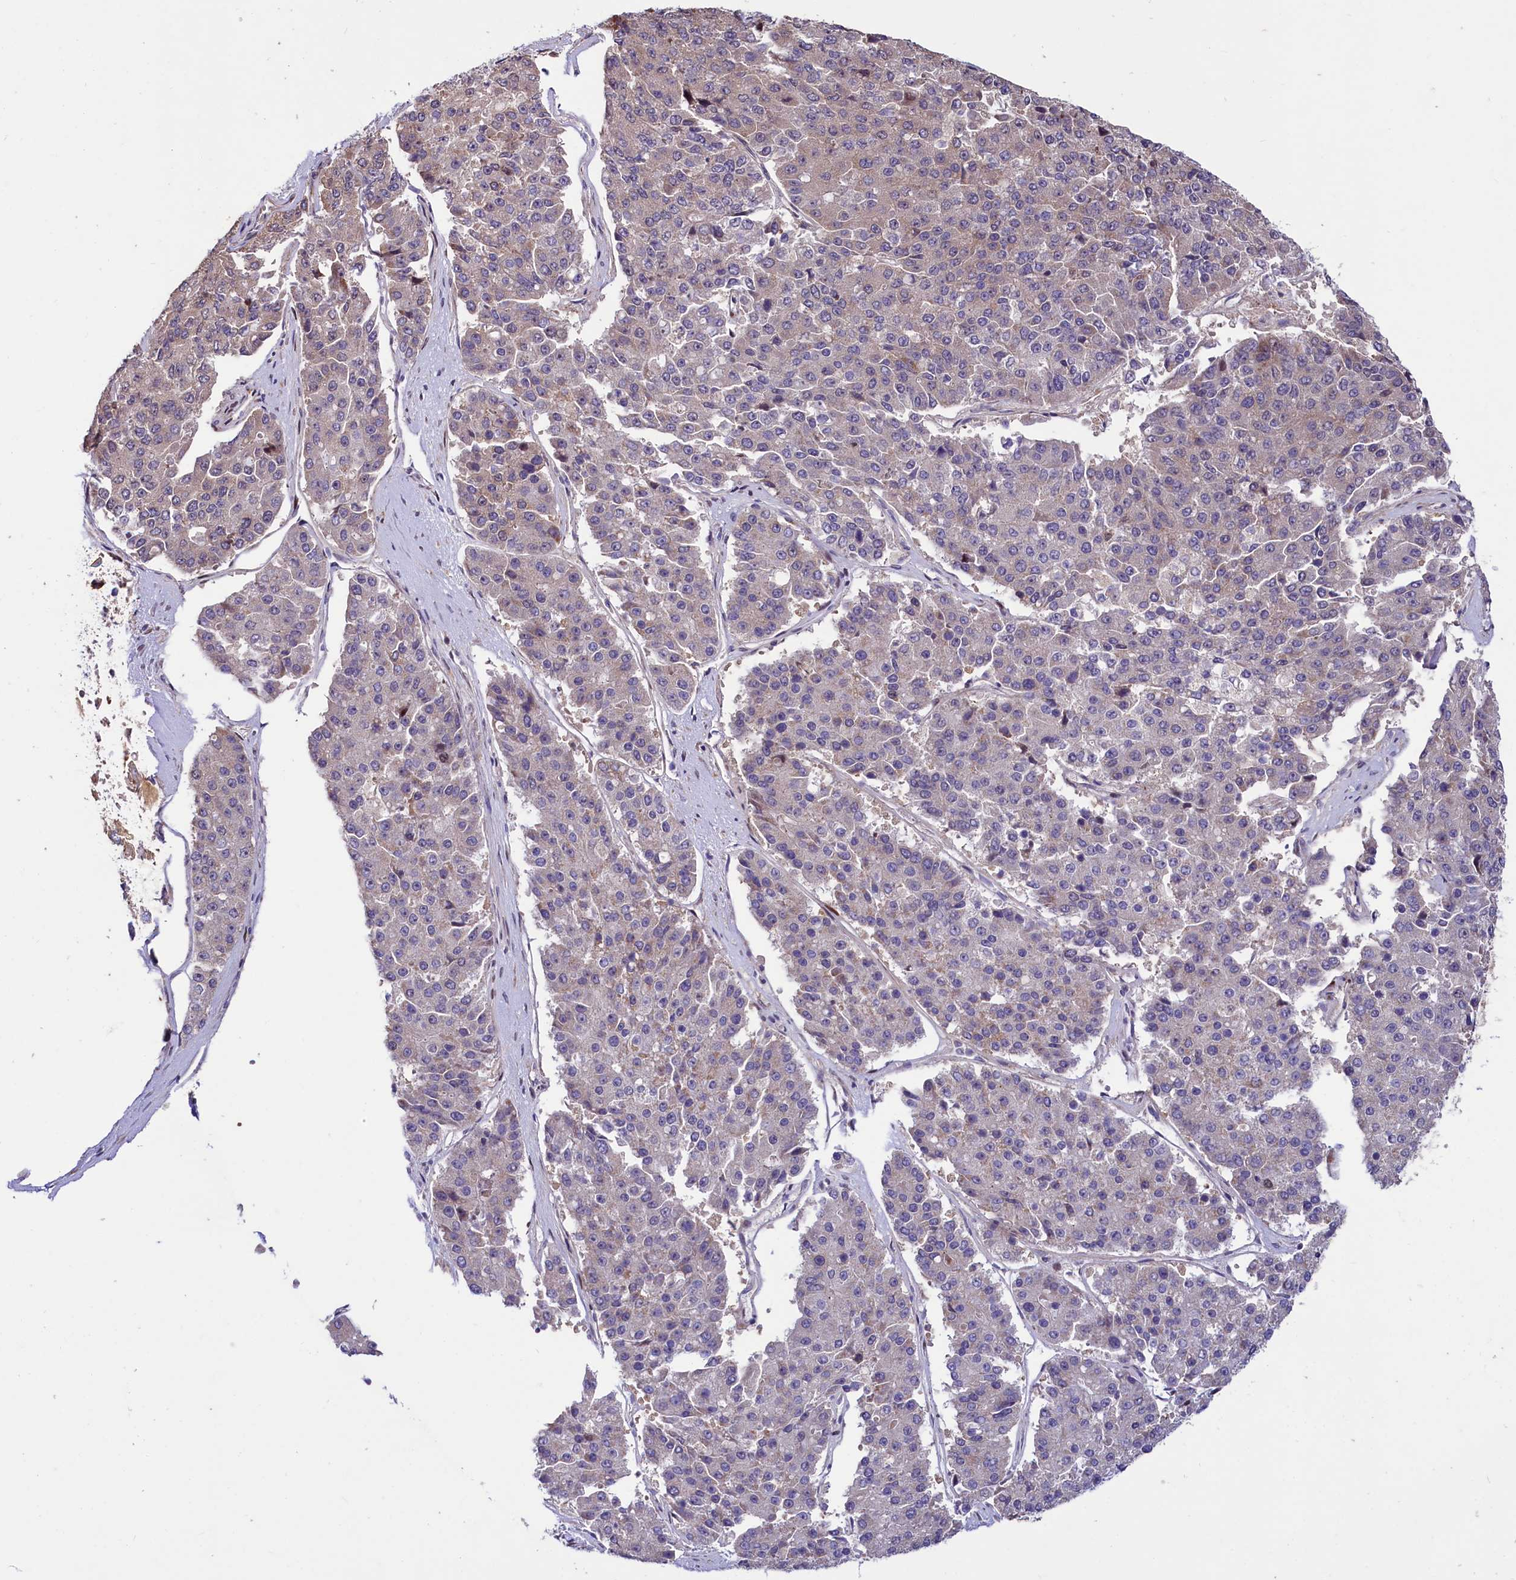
{"staining": {"intensity": "weak", "quantity": "<25%", "location": "cytoplasmic/membranous"}, "tissue": "pancreatic cancer", "cell_type": "Tumor cells", "image_type": "cancer", "snomed": [{"axis": "morphology", "description": "Adenocarcinoma, NOS"}, {"axis": "topography", "description": "Pancreas"}], "caption": "Tumor cells are negative for brown protein staining in adenocarcinoma (pancreatic).", "gene": "PDZRN3", "patient": {"sex": "male", "age": 50}}